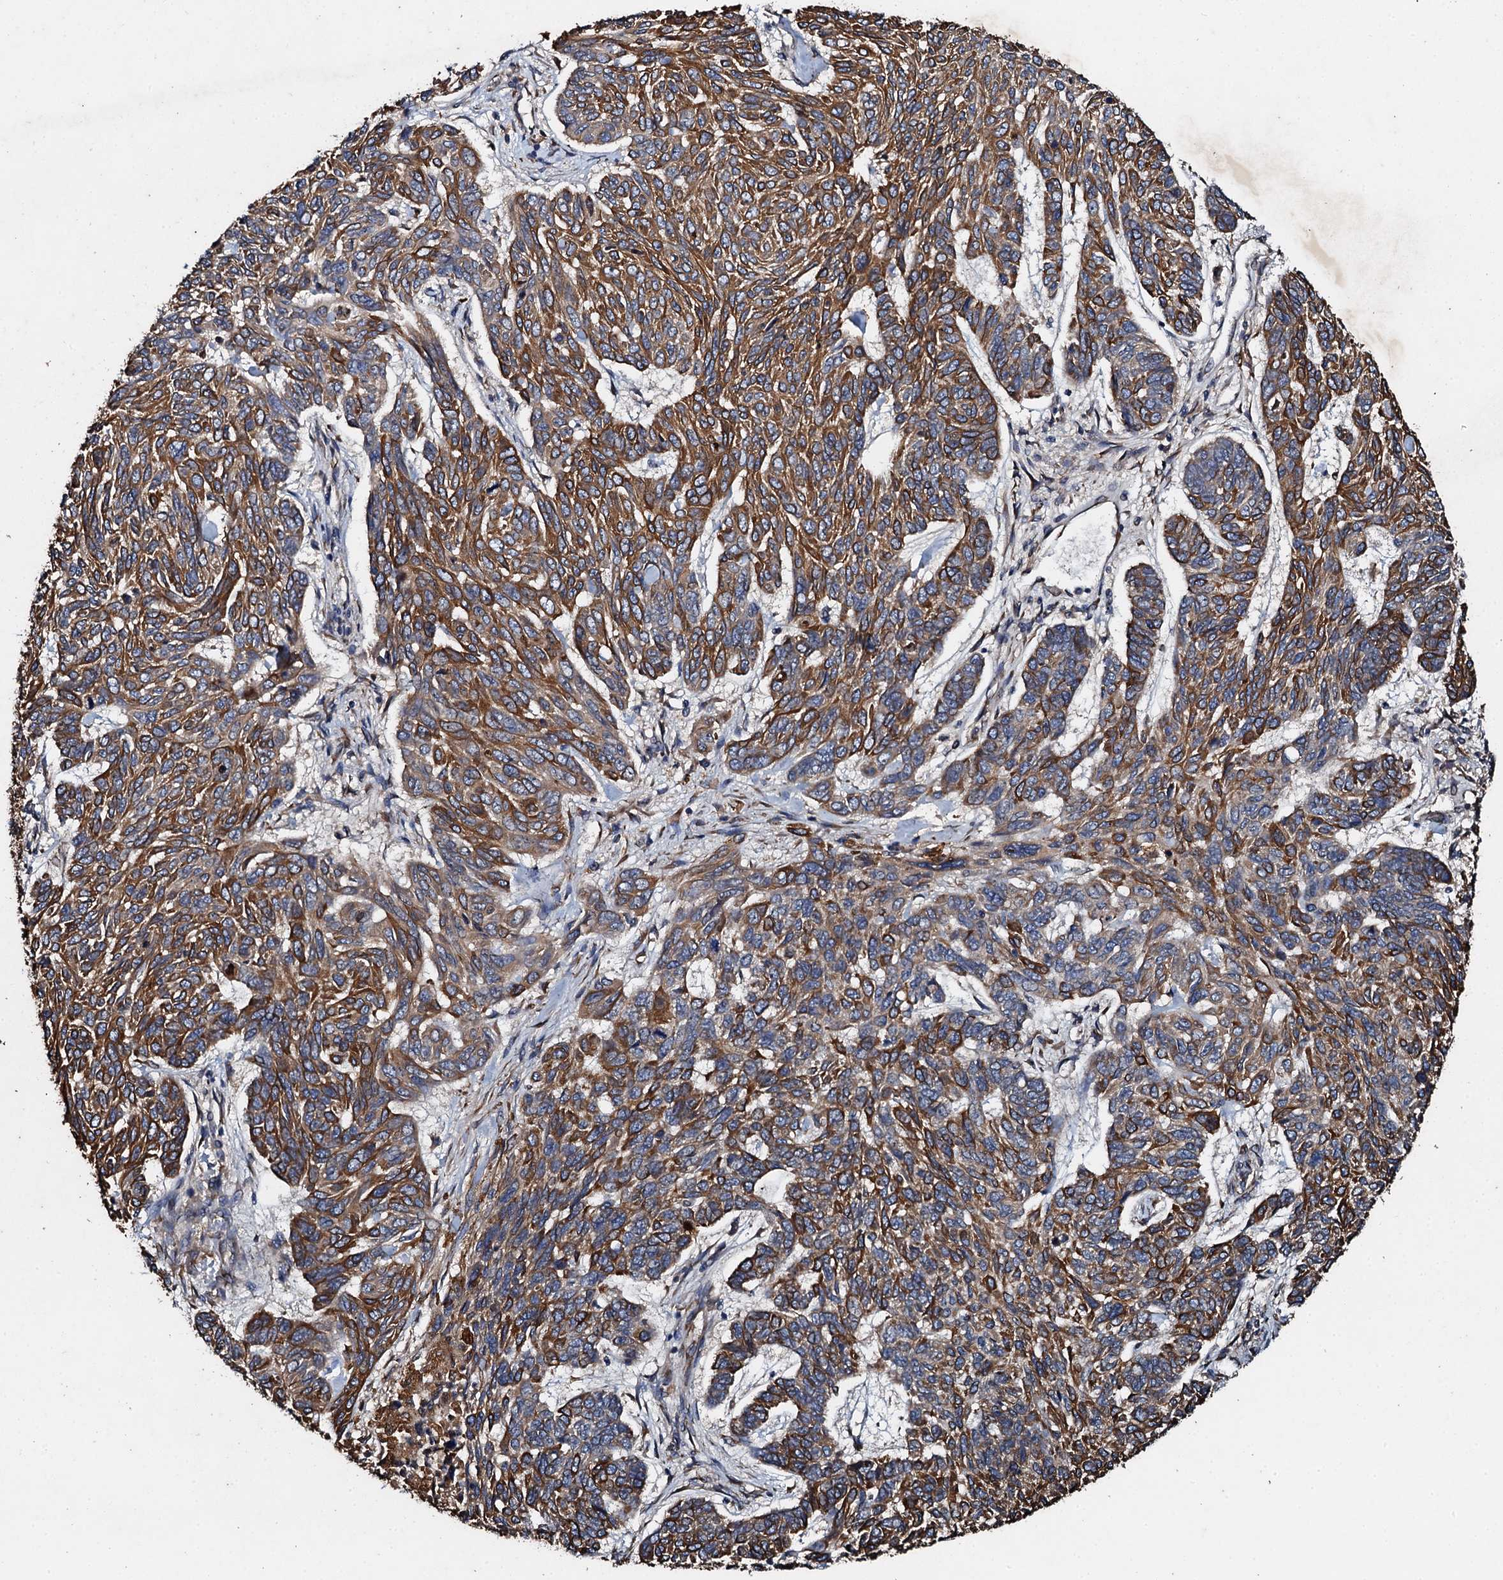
{"staining": {"intensity": "moderate", "quantity": ">75%", "location": "cytoplasmic/membranous"}, "tissue": "skin cancer", "cell_type": "Tumor cells", "image_type": "cancer", "snomed": [{"axis": "morphology", "description": "Basal cell carcinoma"}, {"axis": "topography", "description": "Skin"}], "caption": "A photomicrograph of basal cell carcinoma (skin) stained for a protein shows moderate cytoplasmic/membranous brown staining in tumor cells.", "gene": "ADAMTS10", "patient": {"sex": "female", "age": 65}}